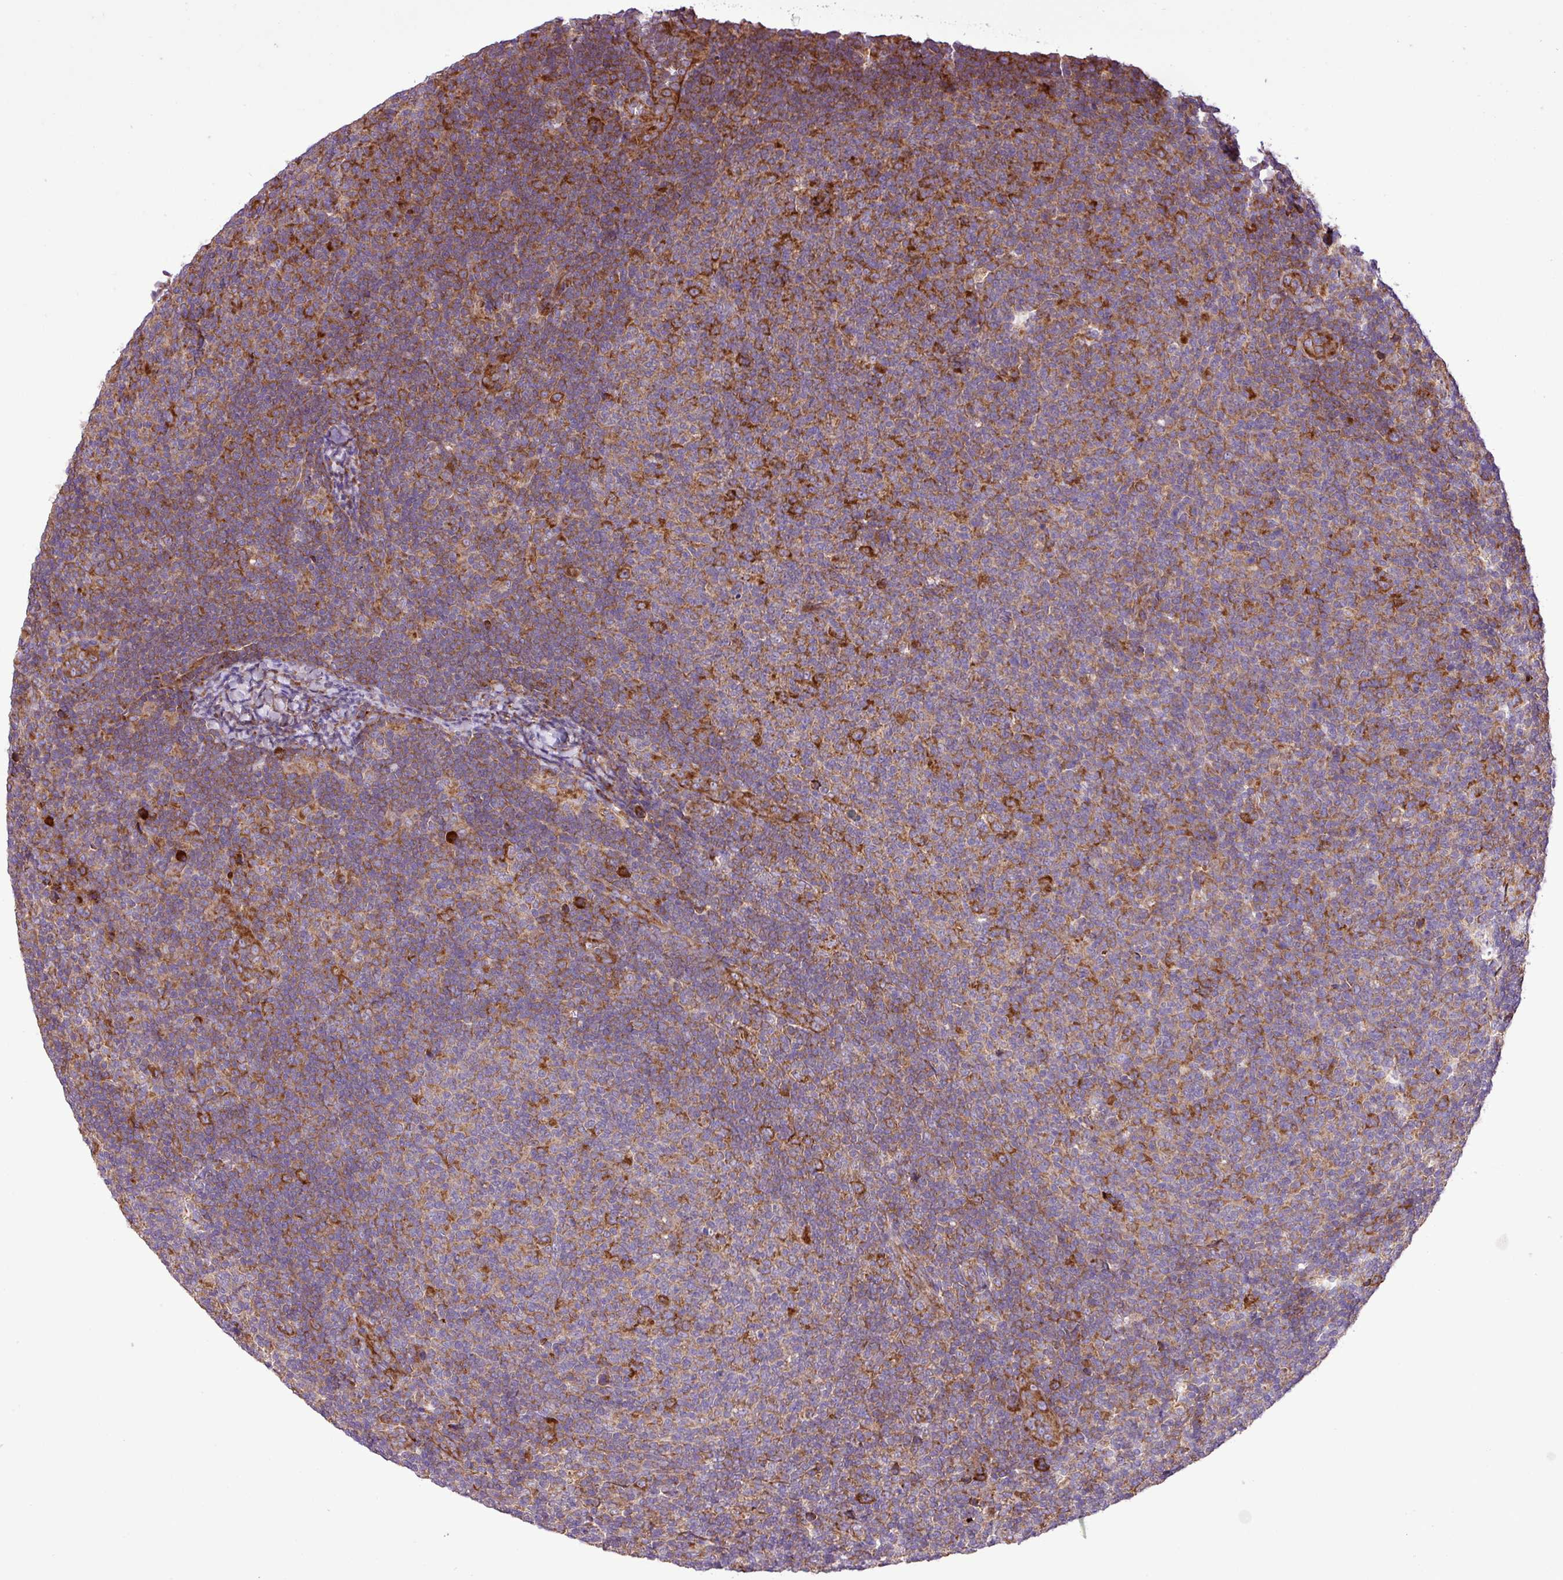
{"staining": {"intensity": "moderate", "quantity": ">75%", "location": "cytoplasmic/membranous"}, "tissue": "lymphoma", "cell_type": "Tumor cells", "image_type": "cancer", "snomed": [{"axis": "morphology", "description": "Malignant lymphoma, non-Hodgkin's type, Low grade"}, {"axis": "topography", "description": "Lymph node"}], "caption": "Human malignant lymphoma, non-Hodgkin's type (low-grade) stained for a protein (brown) exhibits moderate cytoplasmic/membranous positive staining in approximately >75% of tumor cells.", "gene": "RPL13", "patient": {"sex": "male", "age": 66}}